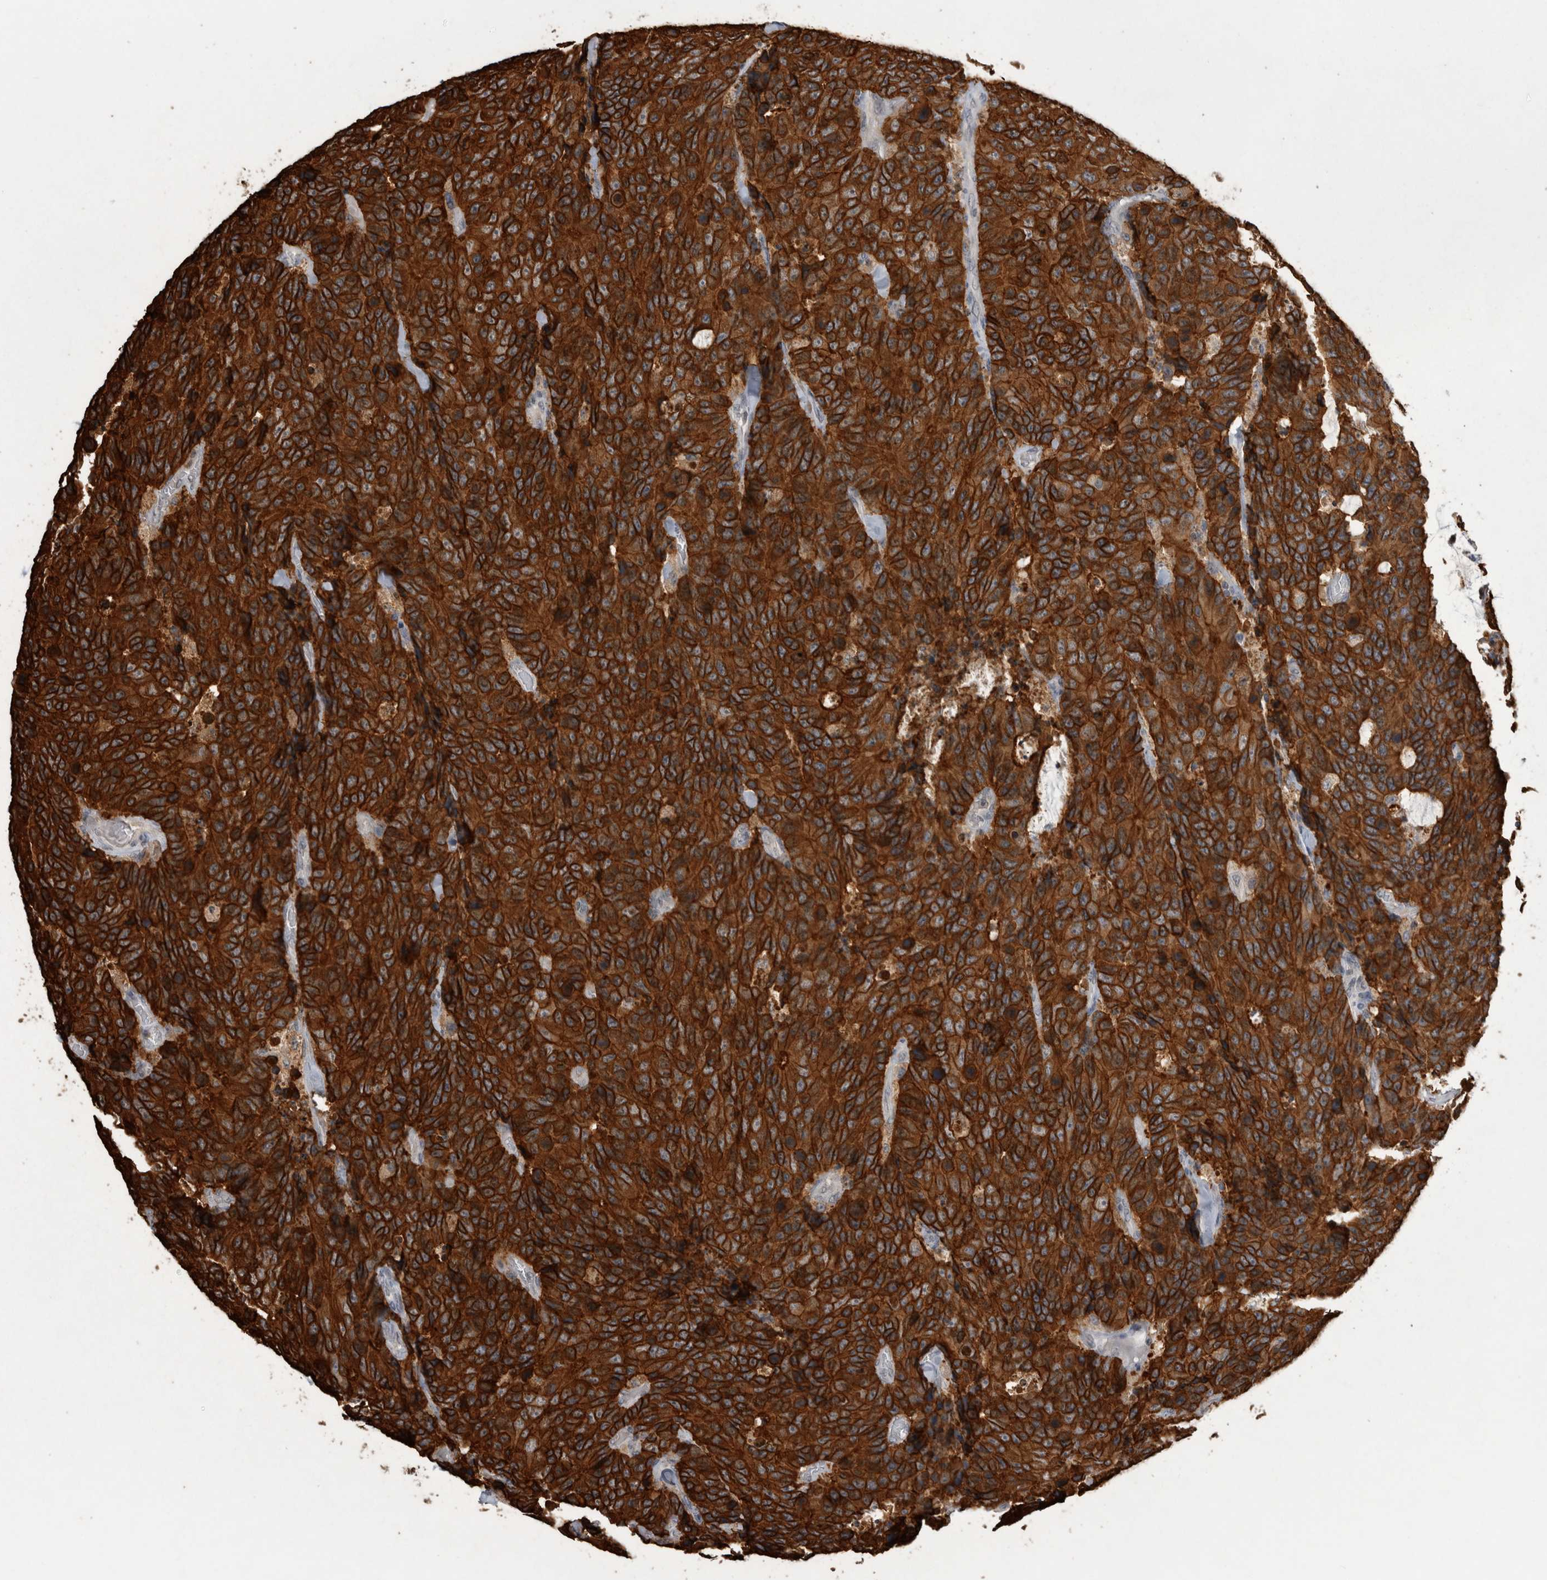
{"staining": {"intensity": "strong", "quantity": ">75%", "location": "cytoplasmic/membranous"}, "tissue": "colorectal cancer", "cell_type": "Tumor cells", "image_type": "cancer", "snomed": [{"axis": "morphology", "description": "Adenocarcinoma, NOS"}, {"axis": "topography", "description": "Colon"}], "caption": "There is high levels of strong cytoplasmic/membranous staining in tumor cells of adenocarcinoma (colorectal), as demonstrated by immunohistochemical staining (brown color).", "gene": "ANXA13", "patient": {"sex": "female", "age": 86}}